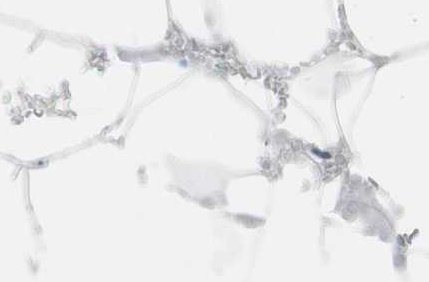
{"staining": {"intensity": "negative", "quantity": "none", "location": "none"}, "tissue": "adipose tissue", "cell_type": "Adipocytes", "image_type": "normal", "snomed": [{"axis": "morphology", "description": "Normal tissue, NOS"}, {"axis": "topography", "description": "Breast"}, {"axis": "topography", "description": "Adipose tissue"}], "caption": "The photomicrograph exhibits no staining of adipocytes in benign adipose tissue. Brightfield microscopy of IHC stained with DAB (3,3'-diaminobenzidine) (brown) and hematoxylin (blue), captured at high magnification.", "gene": "SPINK4", "patient": {"sex": "female", "age": 25}}